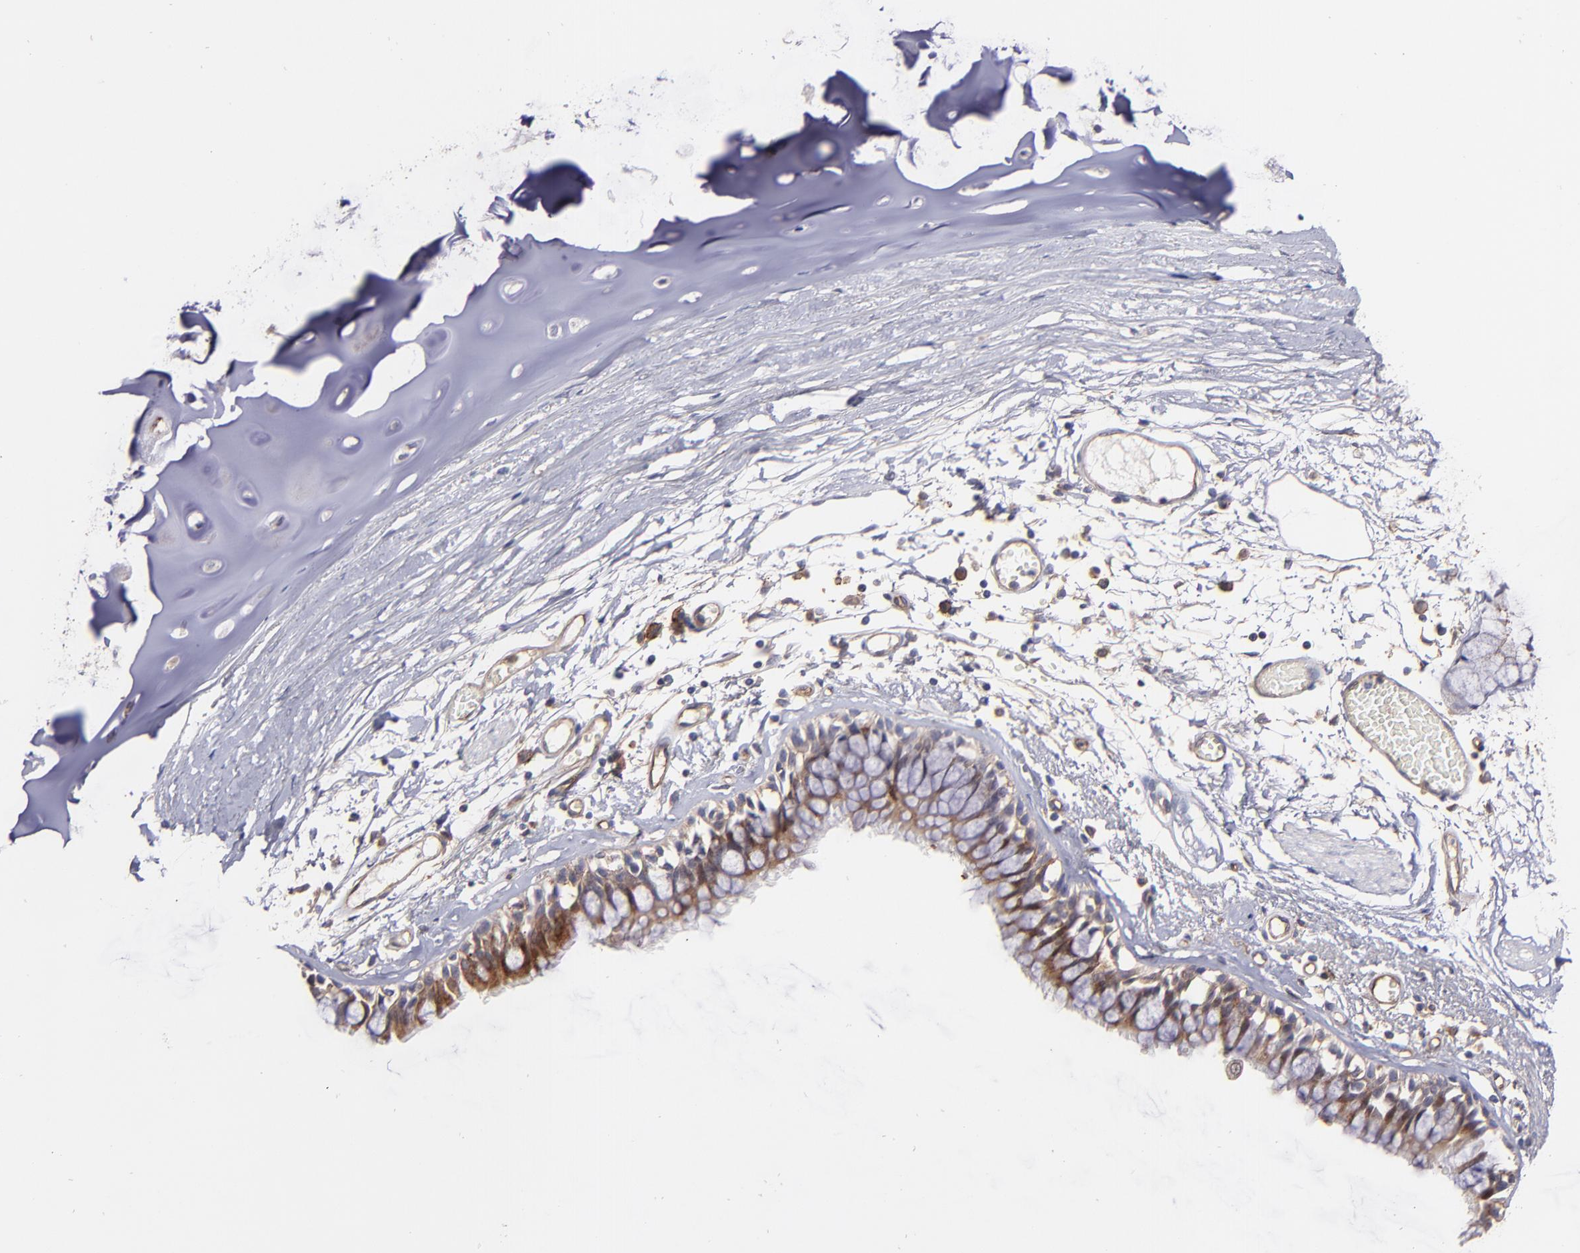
{"staining": {"intensity": "strong", "quantity": ">75%", "location": "cytoplasmic/membranous"}, "tissue": "bronchus", "cell_type": "Respiratory epithelial cells", "image_type": "normal", "snomed": [{"axis": "morphology", "description": "Normal tissue, NOS"}, {"axis": "topography", "description": "Bronchus"}, {"axis": "topography", "description": "Lung"}], "caption": "An IHC photomicrograph of benign tissue is shown. Protein staining in brown labels strong cytoplasmic/membranous positivity in bronchus within respiratory epithelial cells. The protein is shown in brown color, while the nuclei are stained blue.", "gene": "ICAM1", "patient": {"sex": "female", "age": 56}}